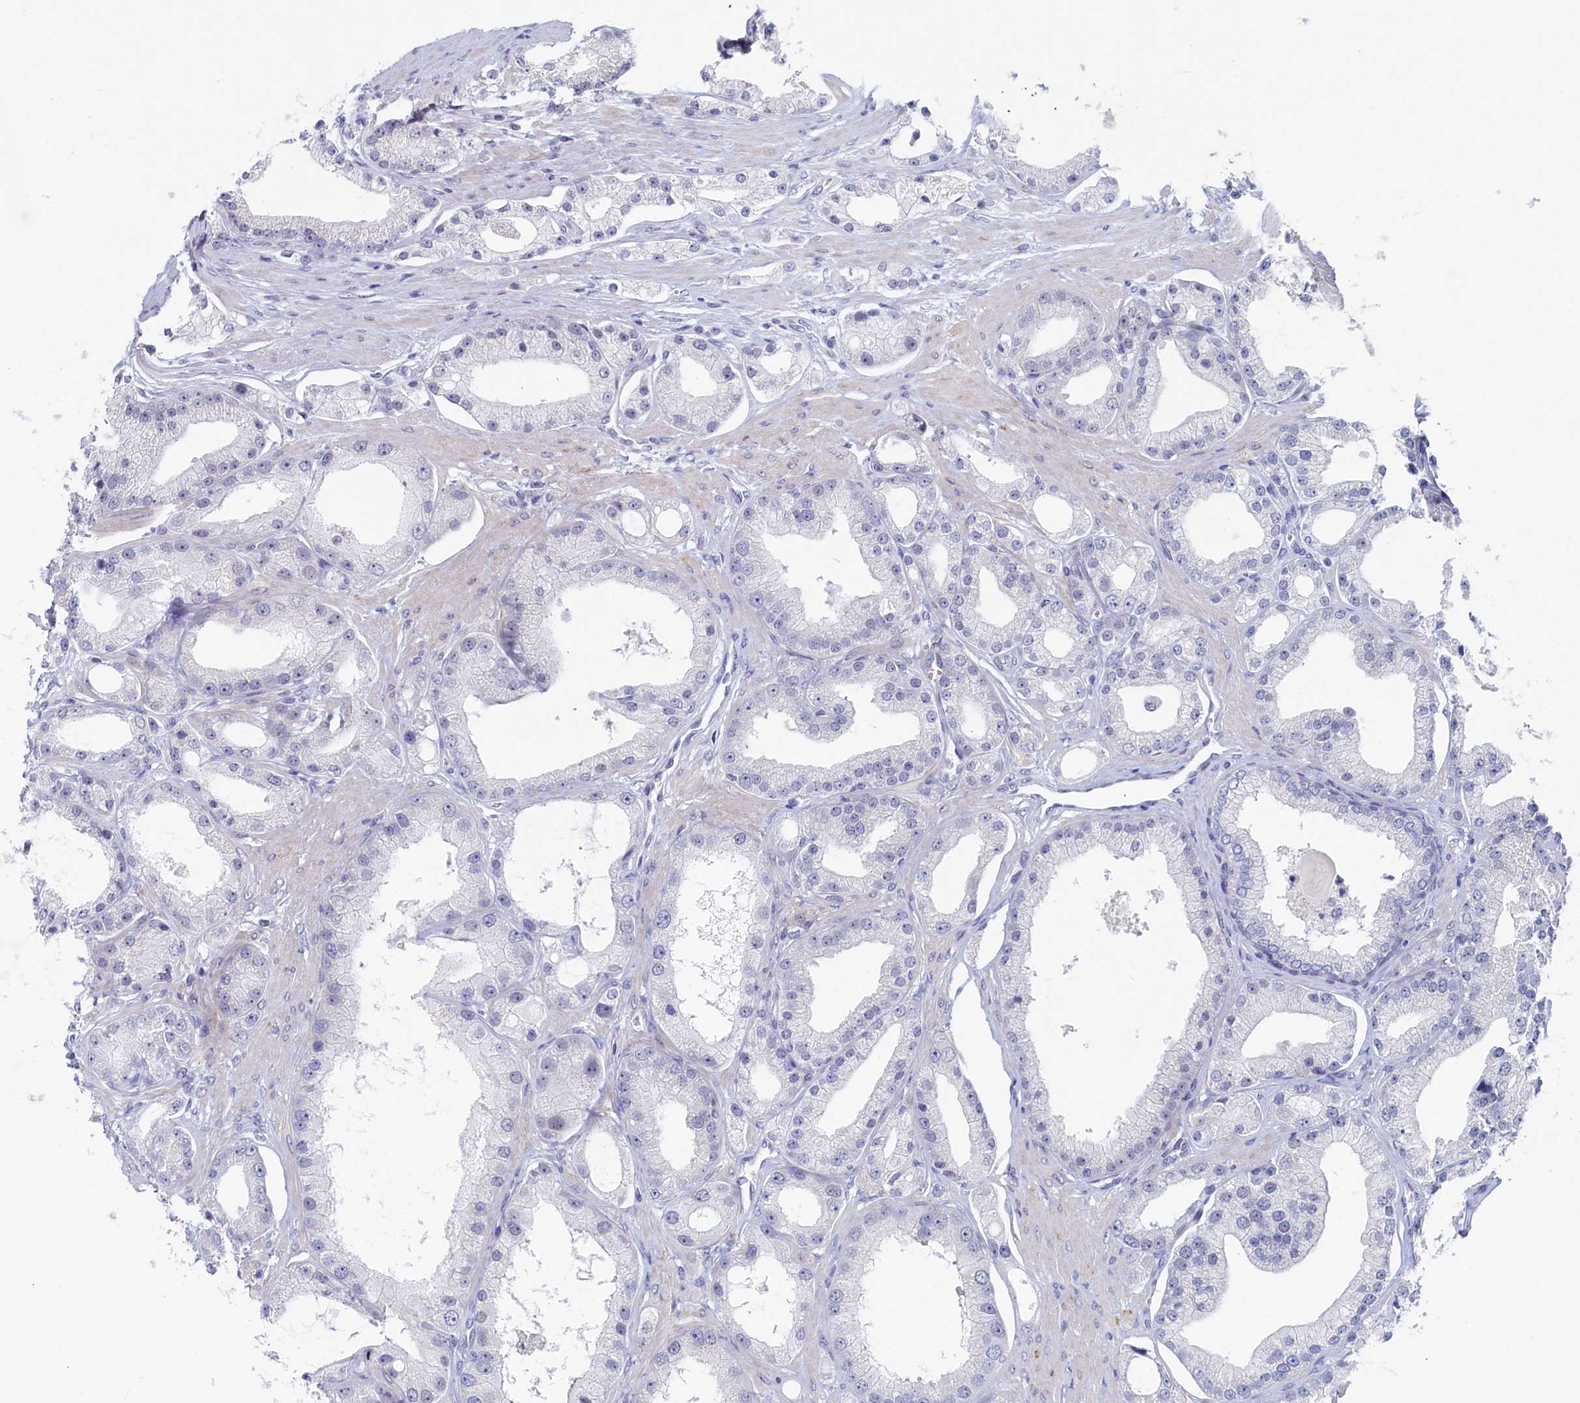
{"staining": {"intensity": "negative", "quantity": "none", "location": "none"}, "tissue": "prostate cancer", "cell_type": "Tumor cells", "image_type": "cancer", "snomed": [{"axis": "morphology", "description": "Adenocarcinoma, Low grade"}, {"axis": "topography", "description": "Prostate"}], "caption": "Immunohistochemistry (IHC) of human prostate cancer (low-grade adenocarcinoma) demonstrates no staining in tumor cells. (Immunohistochemistry (IHC), brightfield microscopy, high magnification).", "gene": "WDR76", "patient": {"sex": "male", "age": 67}}